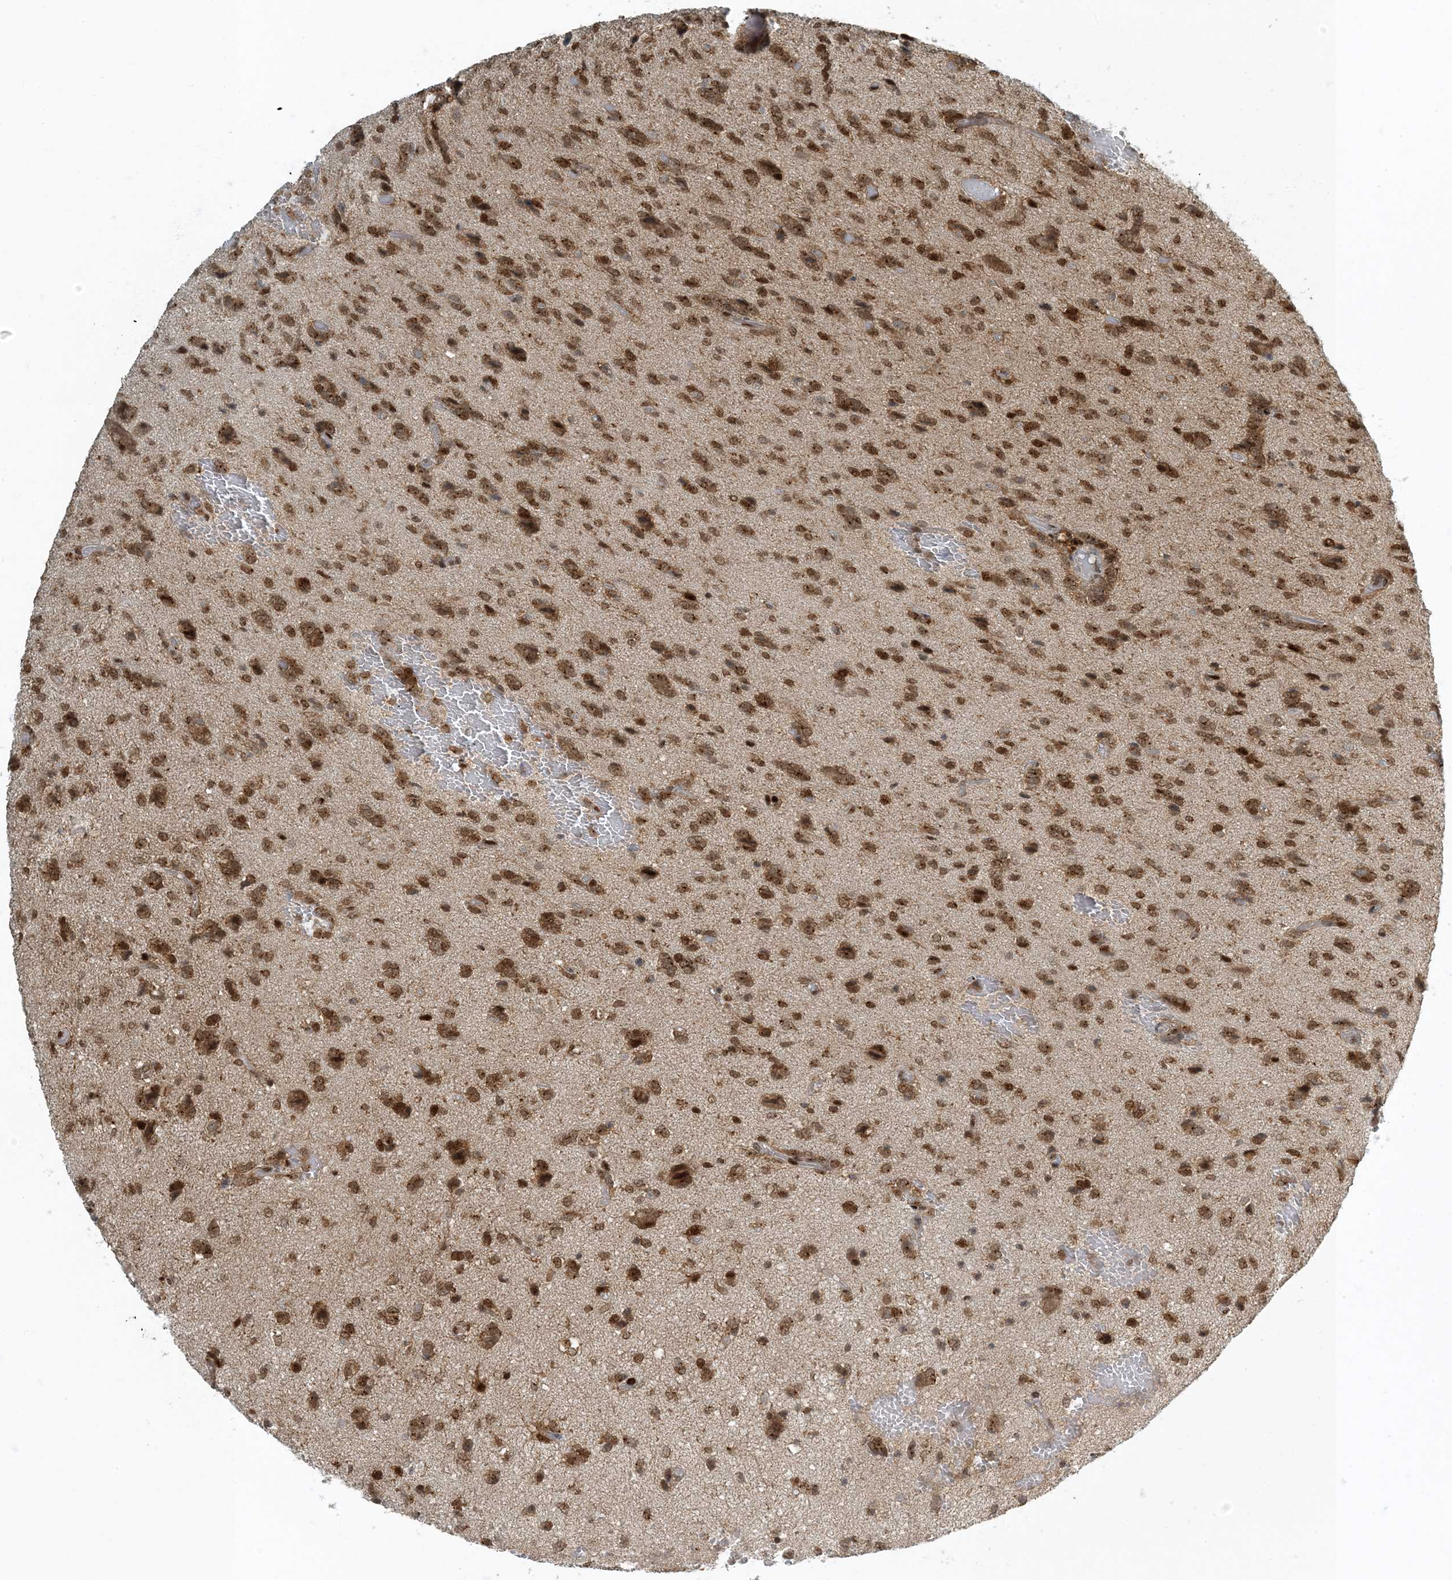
{"staining": {"intensity": "moderate", "quantity": ">75%", "location": "cytoplasmic/membranous,nuclear"}, "tissue": "glioma", "cell_type": "Tumor cells", "image_type": "cancer", "snomed": [{"axis": "morphology", "description": "Glioma, malignant, High grade"}, {"axis": "topography", "description": "Brain"}], "caption": "This is a histology image of IHC staining of malignant glioma (high-grade), which shows moderate positivity in the cytoplasmic/membranous and nuclear of tumor cells.", "gene": "MBD1", "patient": {"sex": "female", "age": 59}}